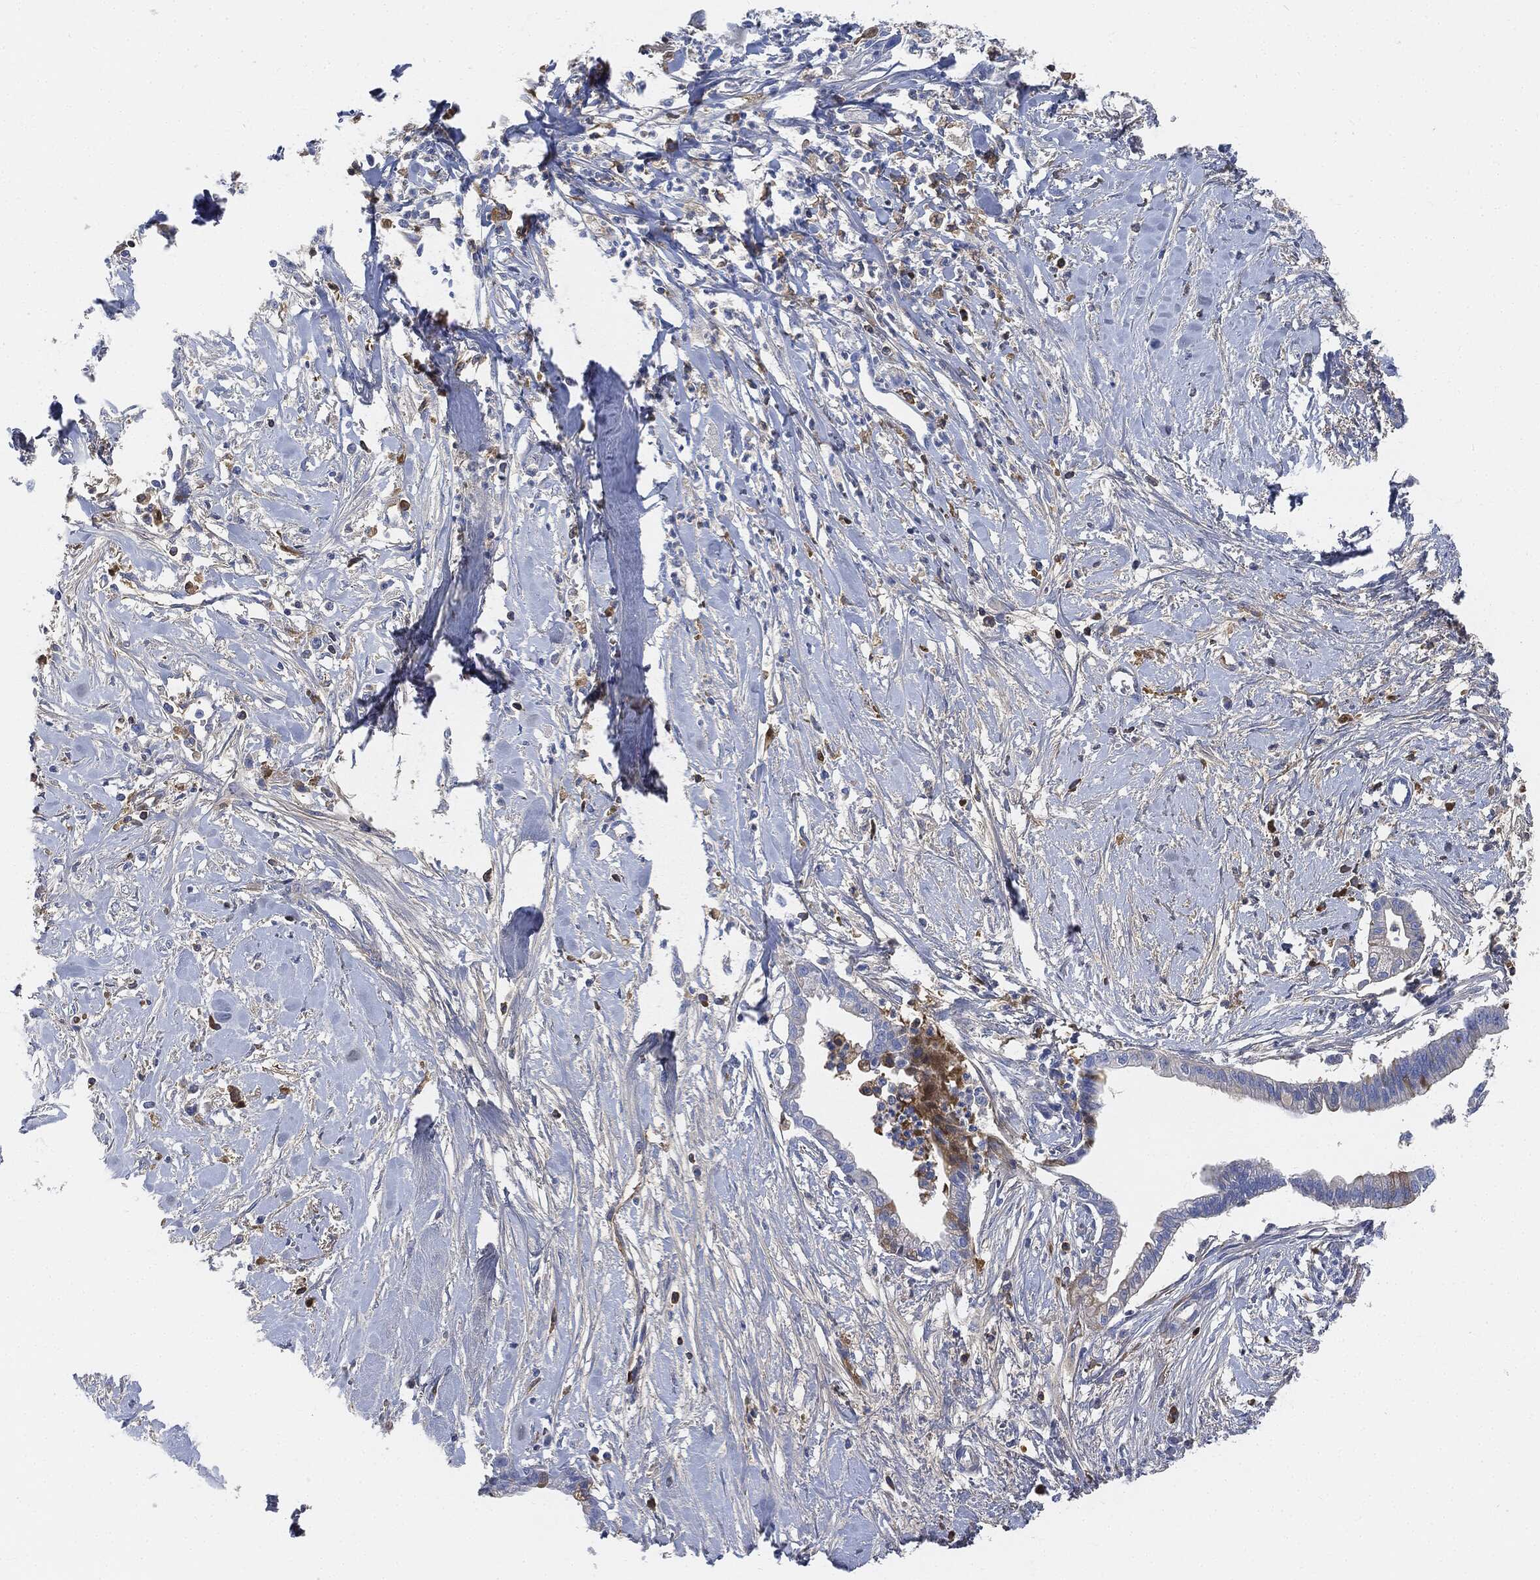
{"staining": {"intensity": "negative", "quantity": "none", "location": "none"}, "tissue": "pancreatic cancer", "cell_type": "Tumor cells", "image_type": "cancer", "snomed": [{"axis": "morphology", "description": "Normal tissue, NOS"}, {"axis": "morphology", "description": "Adenocarcinoma, NOS"}, {"axis": "topography", "description": "Pancreas"}], "caption": "The immunohistochemistry (IHC) photomicrograph has no significant positivity in tumor cells of pancreatic adenocarcinoma tissue.", "gene": "IGLV6-57", "patient": {"sex": "female", "age": 58}}